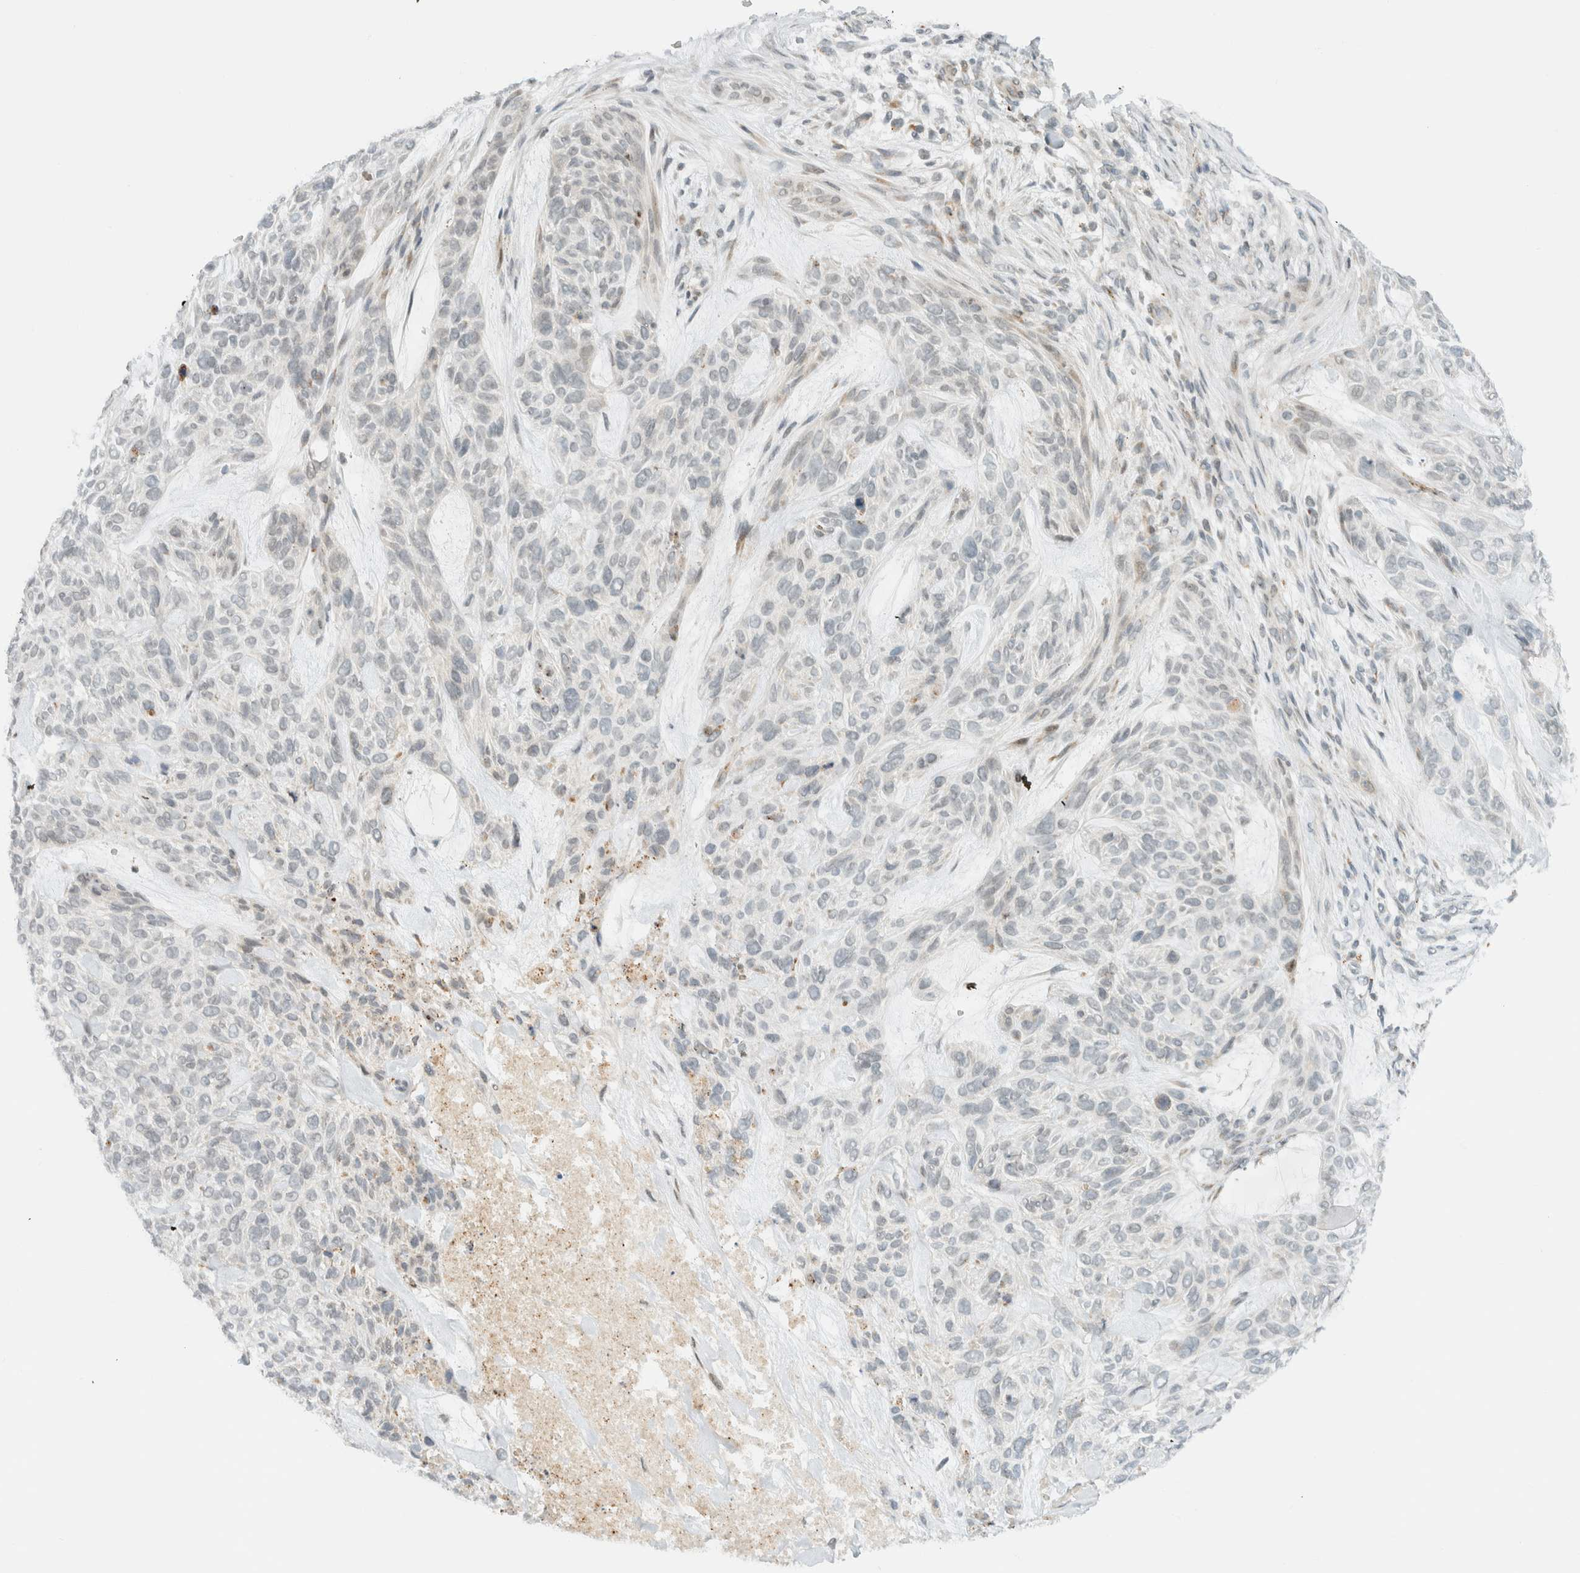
{"staining": {"intensity": "negative", "quantity": "none", "location": "none"}, "tissue": "skin cancer", "cell_type": "Tumor cells", "image_type": "cancer", "snomed": [{"axis": "morphology", "description": "Basal cell carcinoma"}, {"axis": "topography", "description": "Skin"}], "caption": "This is a photomicrograph of immunohistochemistry (IHC) staining of skin cancer, which shows no staining in tumor cells.", "gene": "ITPRID1", "patient": {"sex": "male", "age": 55}}